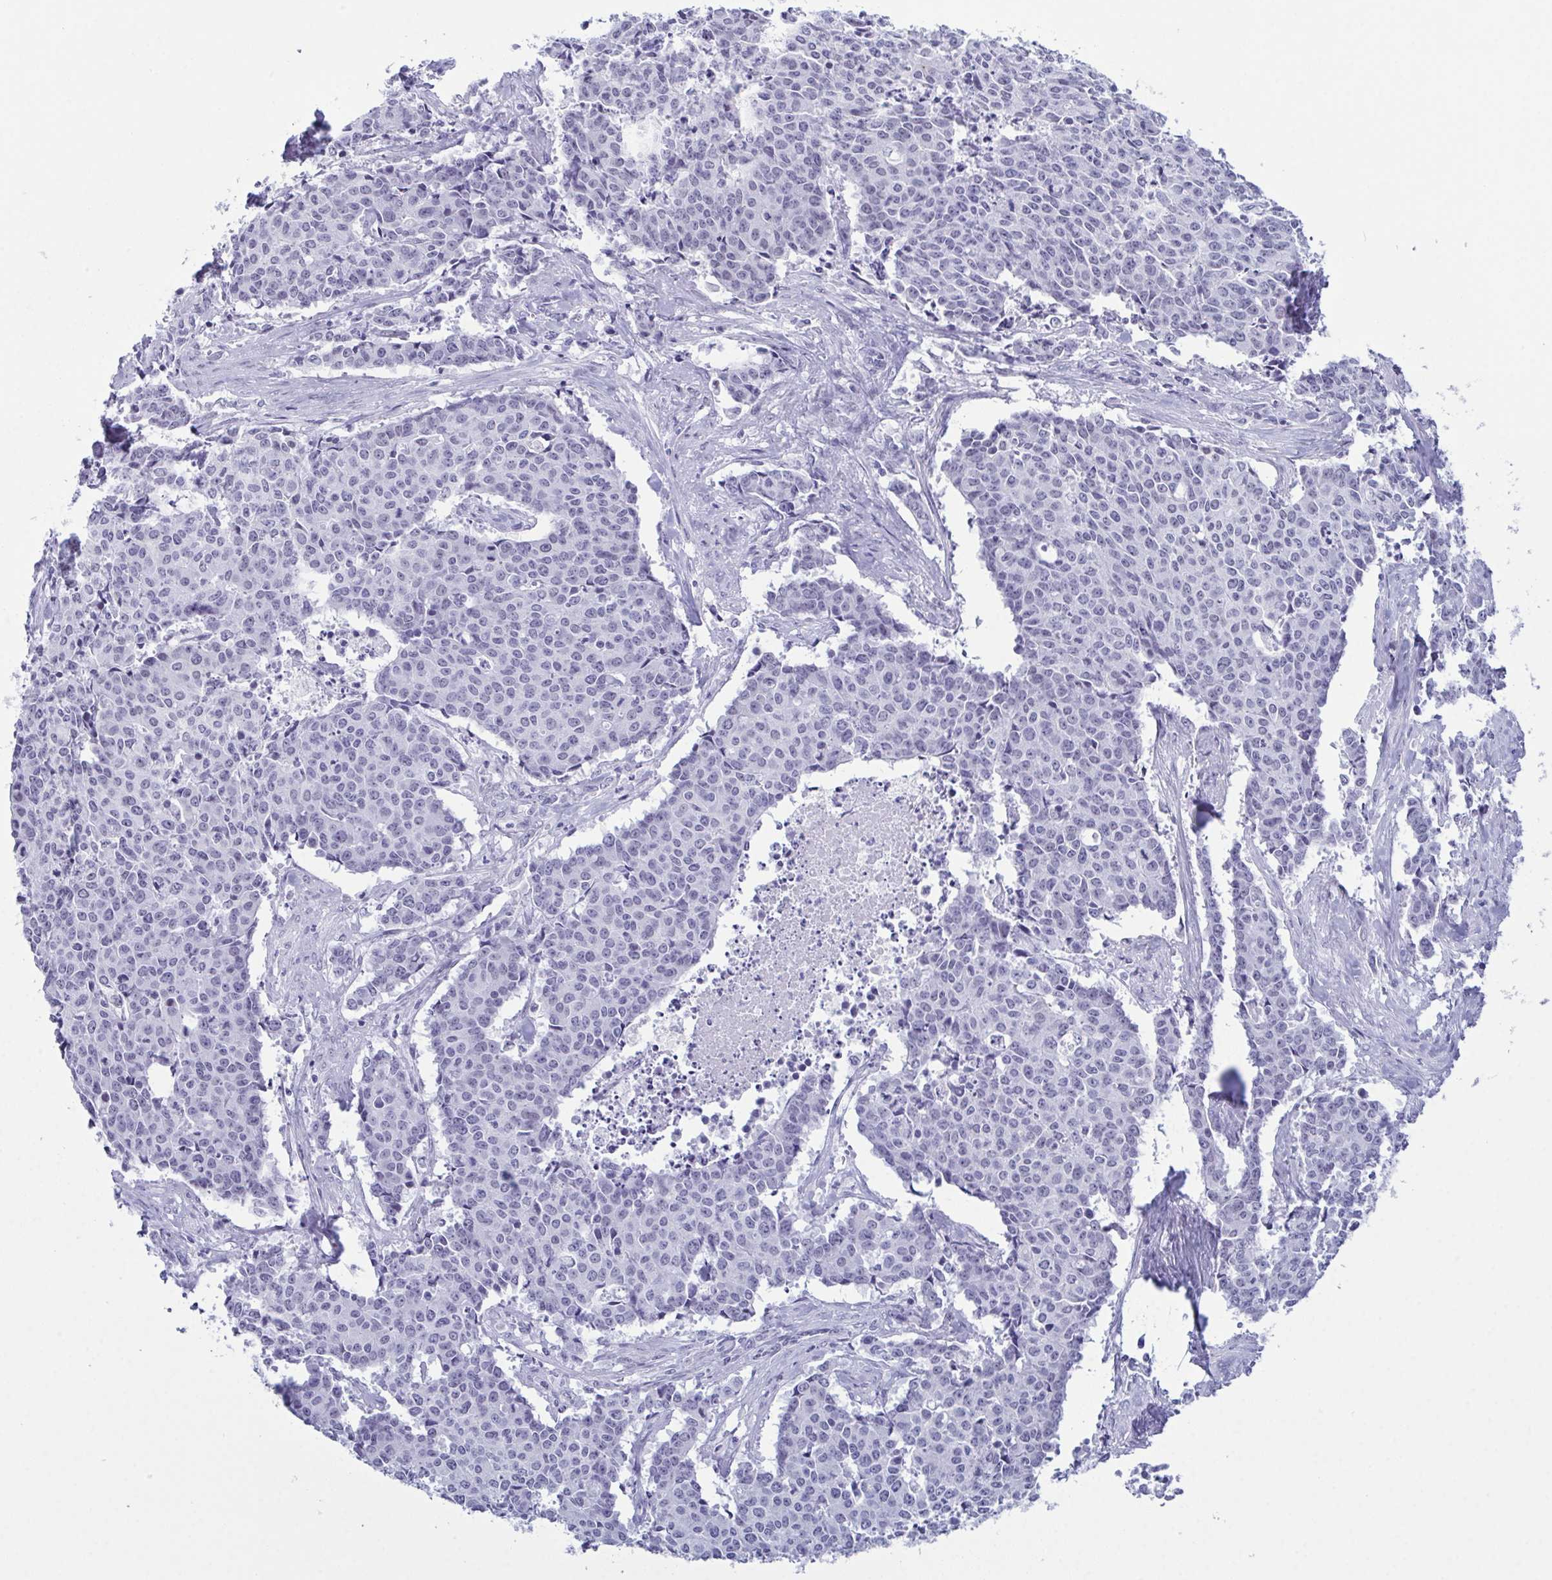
{"staining": {"intensity": "negative", "quantity": "none", "location": "none"}, "tissue": "cervical cancer", "cell_type": "Tumor cells", "image_type": "cancer", "snomed": [{"axis": "morphology", "description": "Squamous cell carcinoma, NOS"}, {"axis": "topography", "description": "Cervix"}], "caption": "This is an IHC image of cervical cancer. There is no staining in tumor cells.", "gene": "SUGP2", "patient": {"sex": "female", "age": 28}}